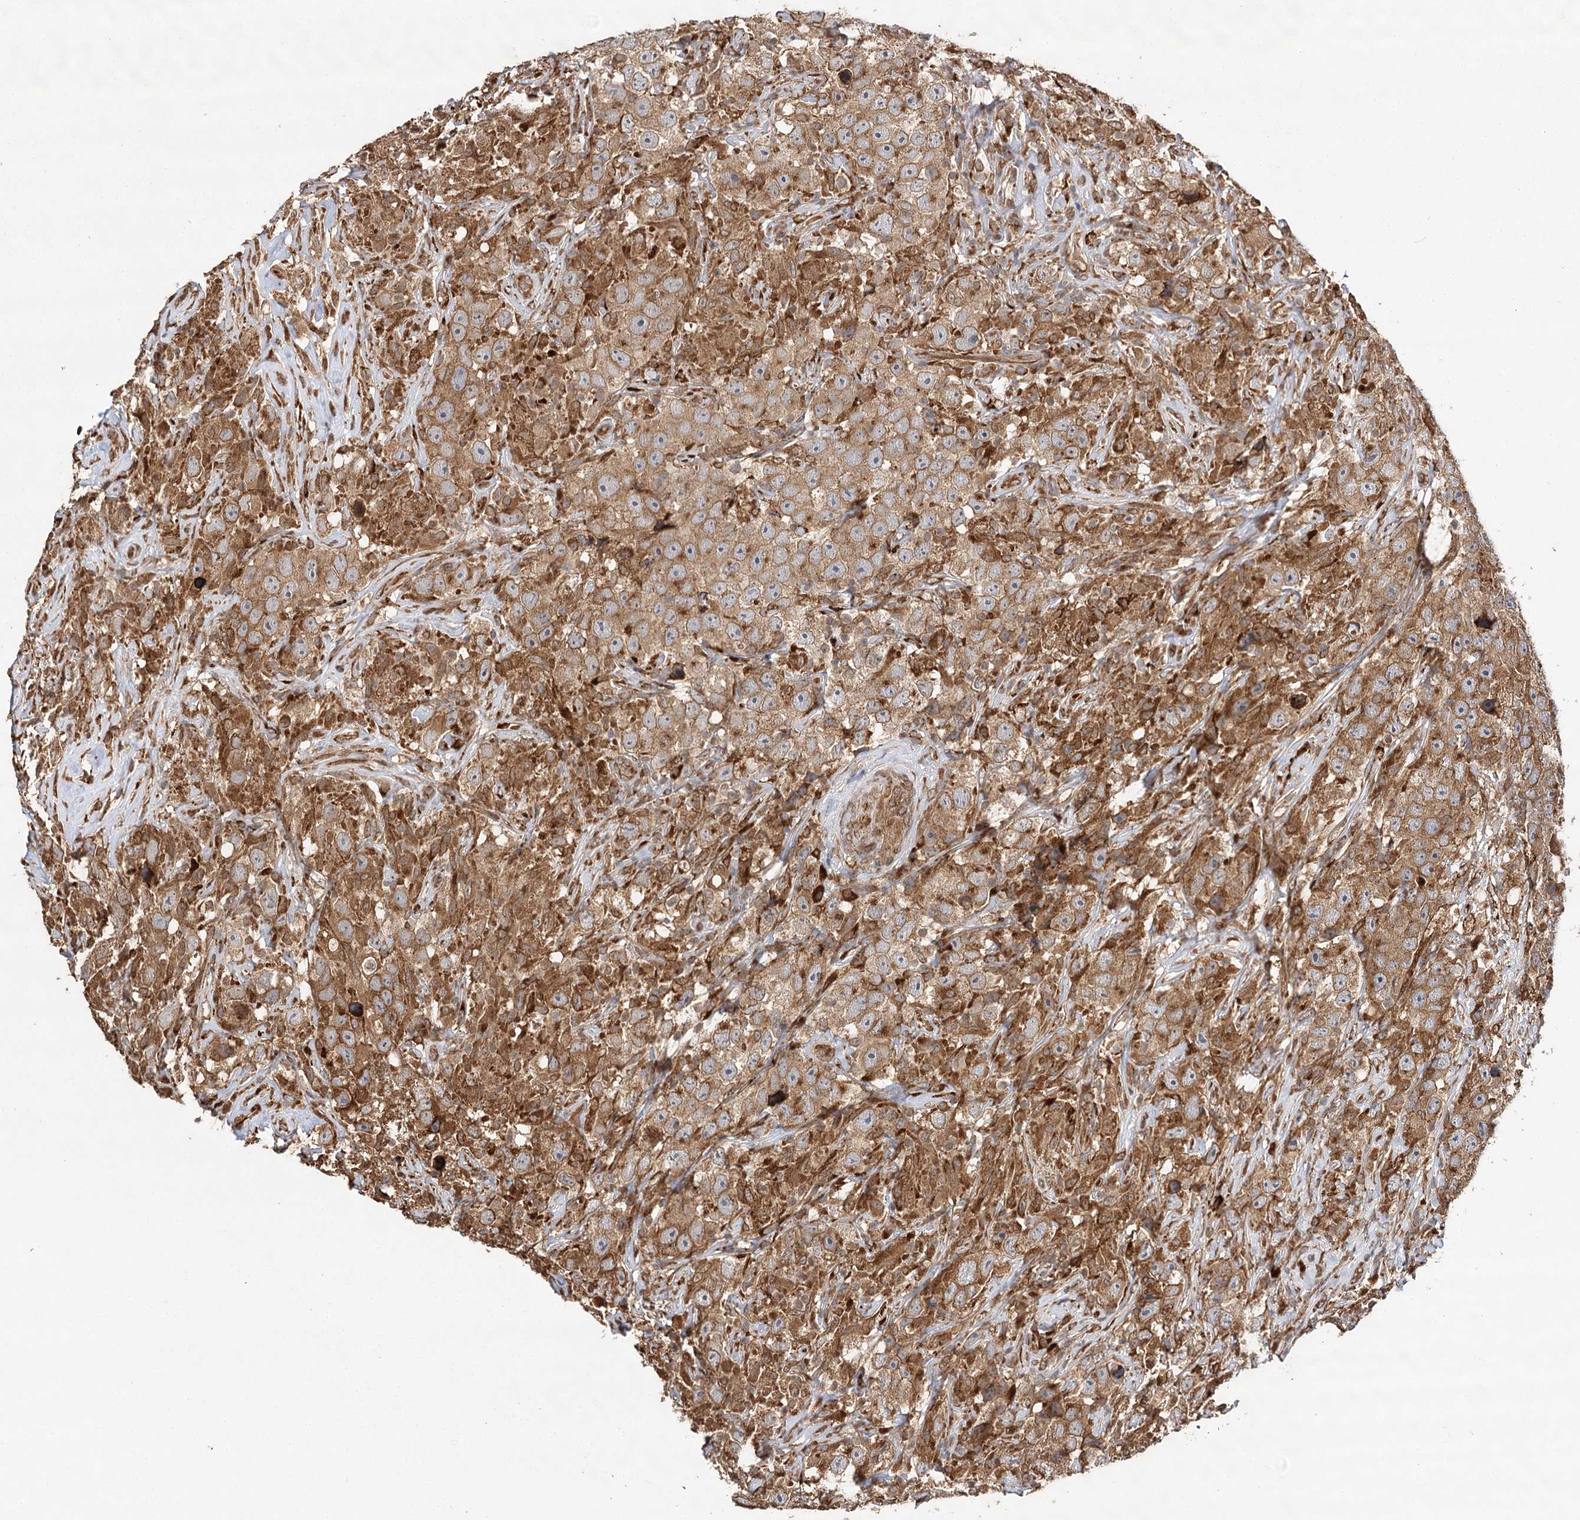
{"staining": {"intensity": "moderate", "quantity": ">75%", "location": "cytoplasmic/membranous"}, "tissue": "testis cancer", "cell_type": "Tumor cells", "image_type": "cancer", "snomed": [{"axis": "morphology", "description": "Seminoma, NOS"}, {"axis": "topography", "description": "Testis"}], "caption": "A high-resolution image shows IHC staining of seminoma (testis), which displays moderate cytoplasmic/membranous staining in about >75% of tumor cells. (Stains: DAB (3,3'-diaminobenzidine) in brown, nuclei in blue, Microscopy: brightfield microscopy at high magnification).", "gene": "DNAJB14", "patient": {"sex": "male", "age": 49}}